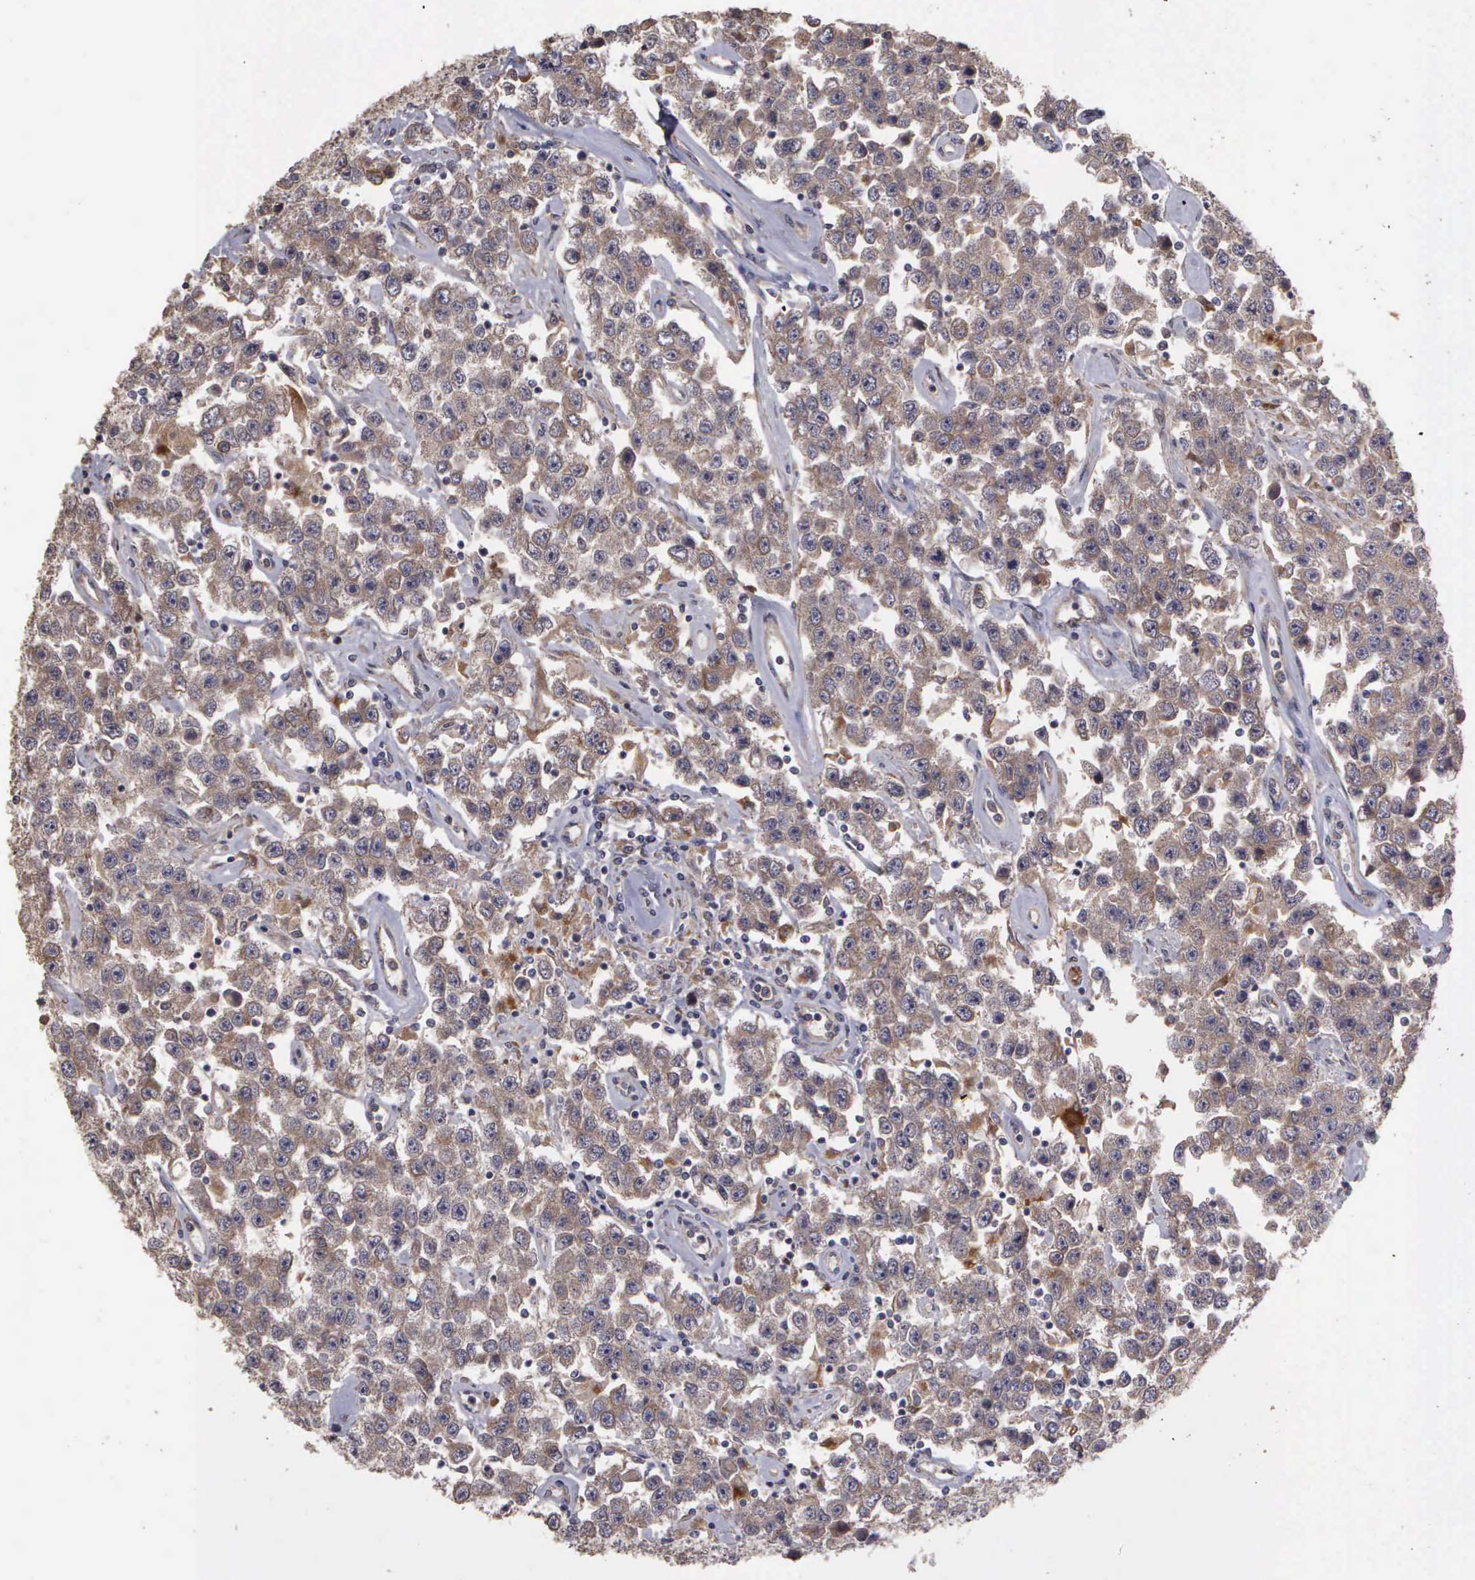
{"staining": {"intensity": "weak", "quantity": ">75%", "location": "cytoplasmic/membranous"}, "tissue": "testis cancer", "cell_type": "Tumor cells", "image_type": "cancer", "snomed": [{"axis": "morphology", "description": "Seminoma, NOS"}, {"axis": "topography", "description": "Testis"}], "caption": "Immunohistochemistry (IHC) of testis seminoma exhibits low levels of weak cytoplasmic/membranous positivity in approximately >75% of tumor cells. The protein is stained brown, and the nuclei are stained in blue (DAB IHC with brightfield microscopy, high magnification).", "gene": "RTL10", "patient": {"sex": "male", "age": 52}}